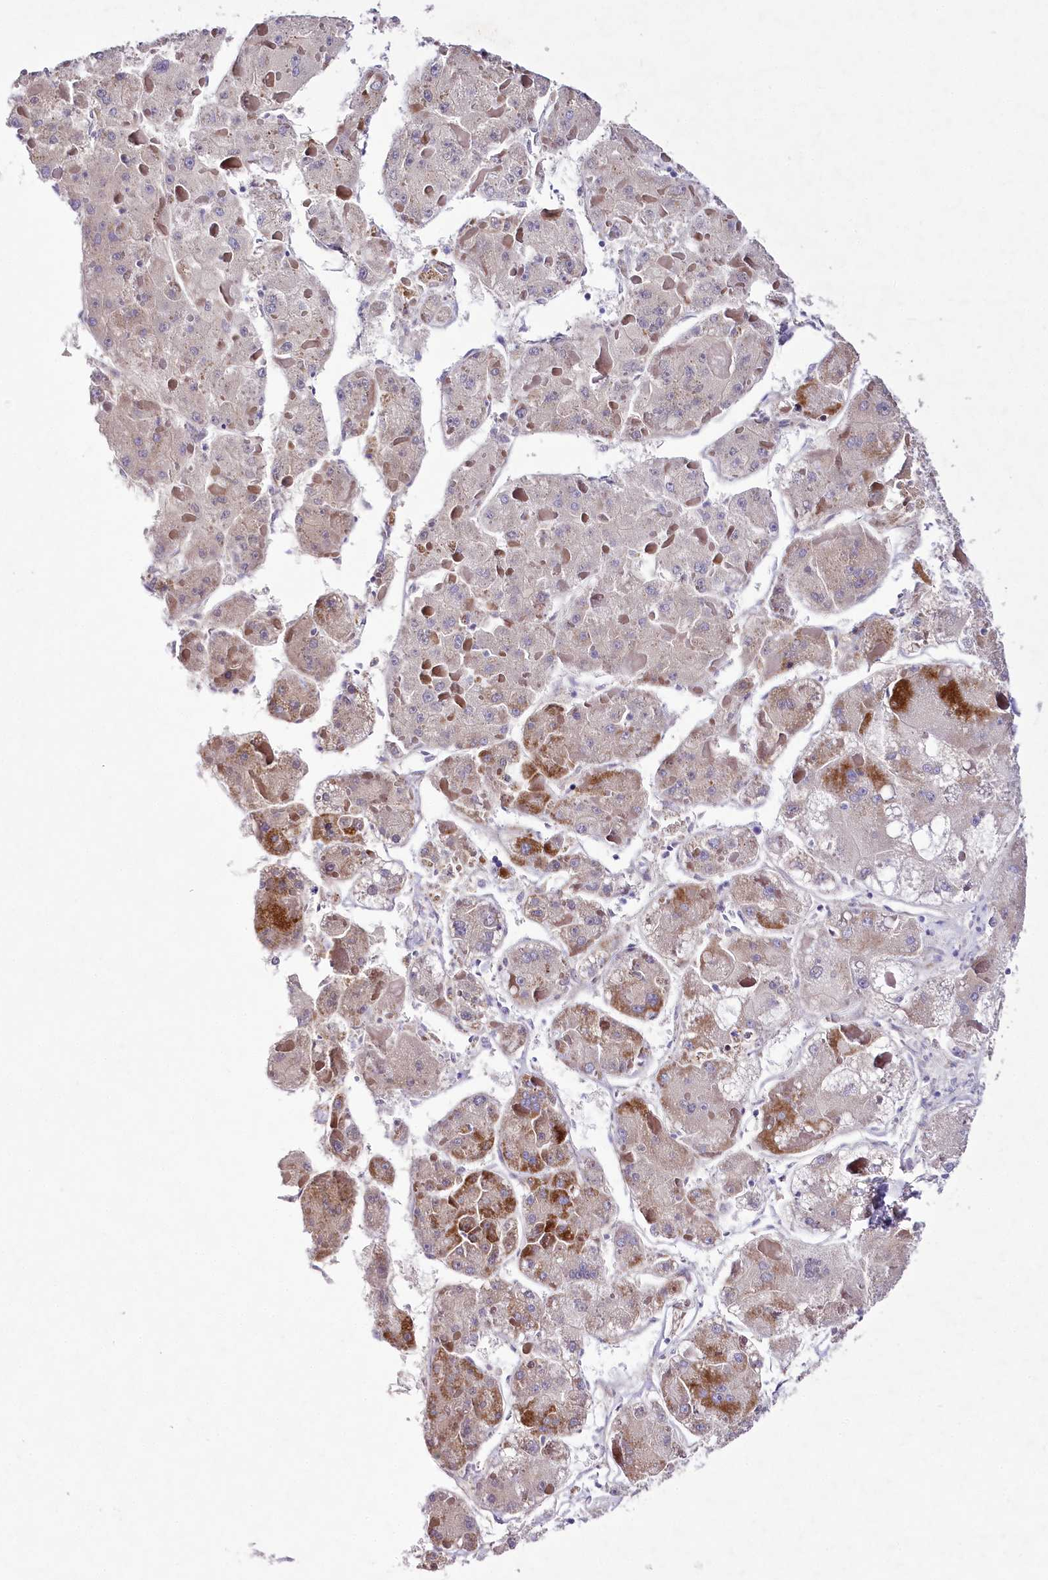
{"staining": {"intensity": "moderate", "quantity": "<25%", "location": "cytoplasmic/membranous"}, "tissue": "liver cancer", "cell_type": "Tumor cells", "image_type": "cancer", "snomed": [{"axis": "morphology", "description": "Carcinoma, Hepatocellular, NOS"}, {"axis": "topography", "description": "Liver"}], "caption": "Moderate cytoplasmic/membranous staining for a protein is identified in approximately <25% of tumor cells of liver cancer using immunohistochemistry.", "gene": "LRRC14B", "patient": {"sex": "female", "age": 73}}